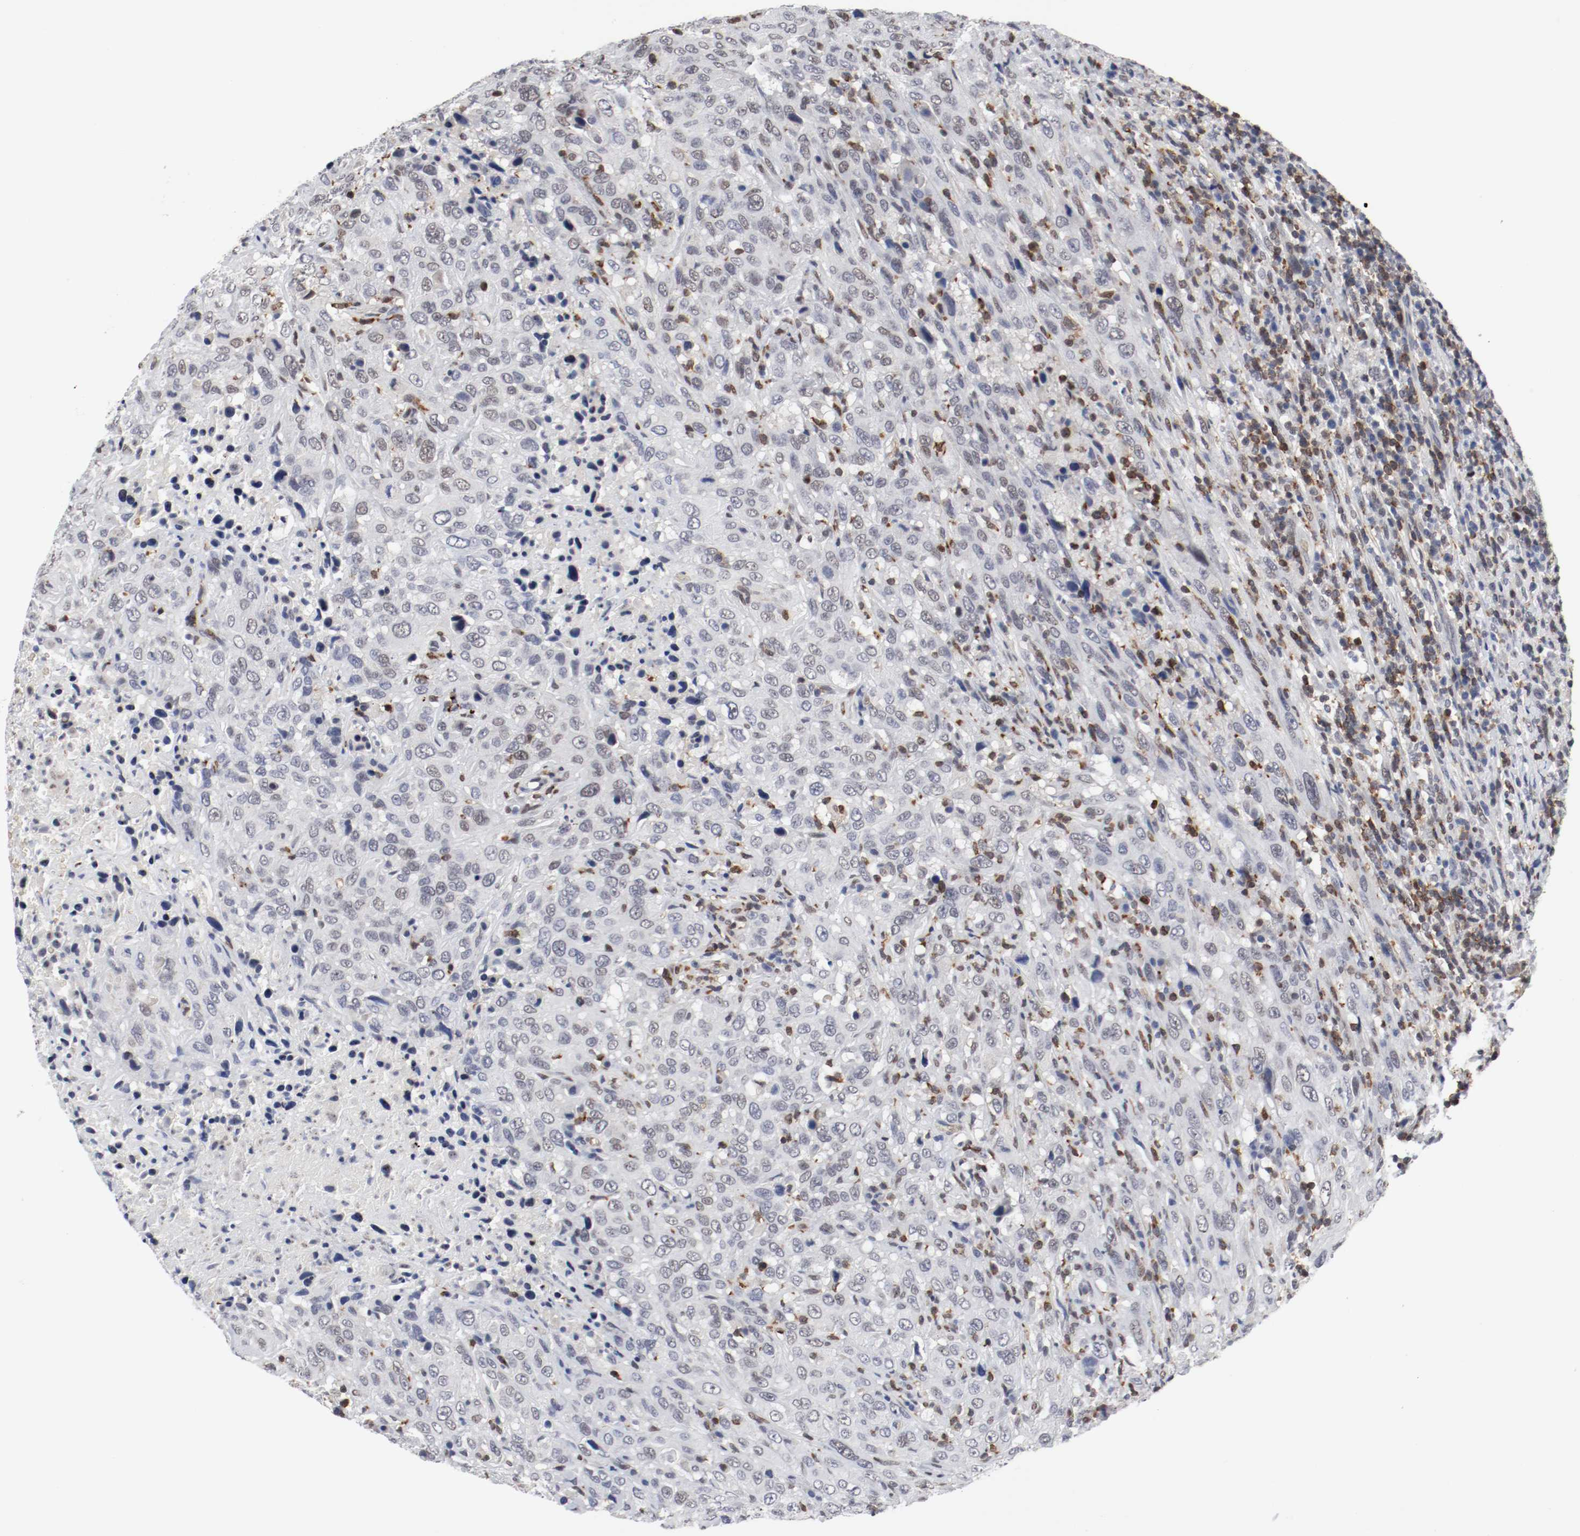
{"staining": {"intensity": "negative", "quantity": "none", "location": "none"}, "tissue": "urothelial cancer", "cell_type": "Tumor cells", "image_type": "cancer", "snomed": [{"axis": "morphology", "description": "Urothelial carcinoma, High grade"}, {"axis": "topography", "description": "Urinary bladder"}], "caption": "Tumor cells show no significant staining in urothelial cancer.", "gene": "JUND", "patient": {"sex": "male", "age": 61}}